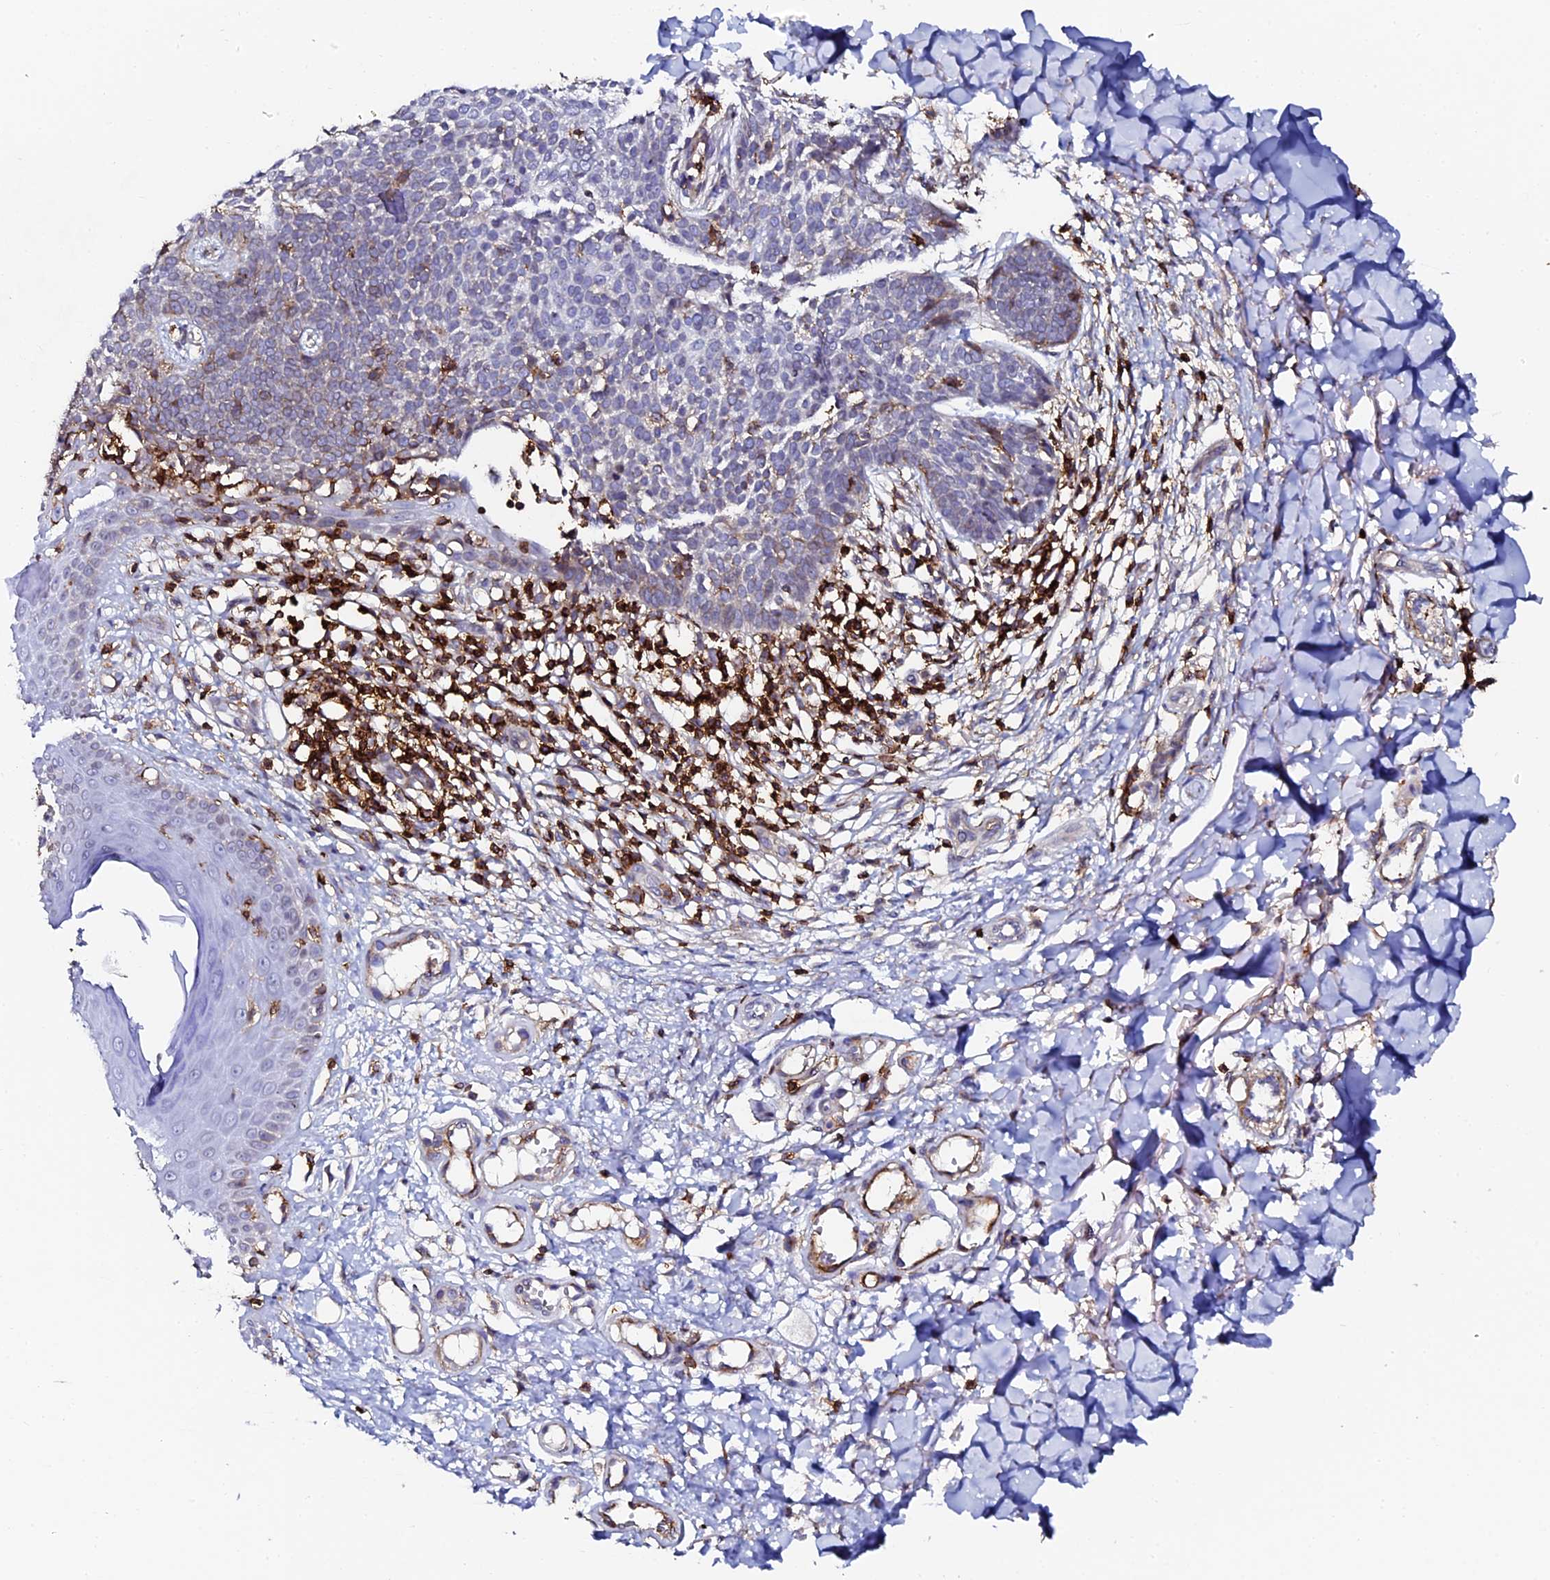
{"staining": {"intensity": "negative", "quantity": "none", "location": "none"}, "tissue": "skin cancer", "cell_type": "Tumor cells", "image_type": "cancer", "snomed": [{"axis": "morphology", "description": "Basal cell carcinoma"}, {"axis": "topography", "description": "Skin"}], "caption": "The IHC histopathology image has no significant positivity in tumor cells of basal cell carcinoma (skin) tissue.", "gene": "AAAS", "patient": {"sex": "female", "age": 64}}